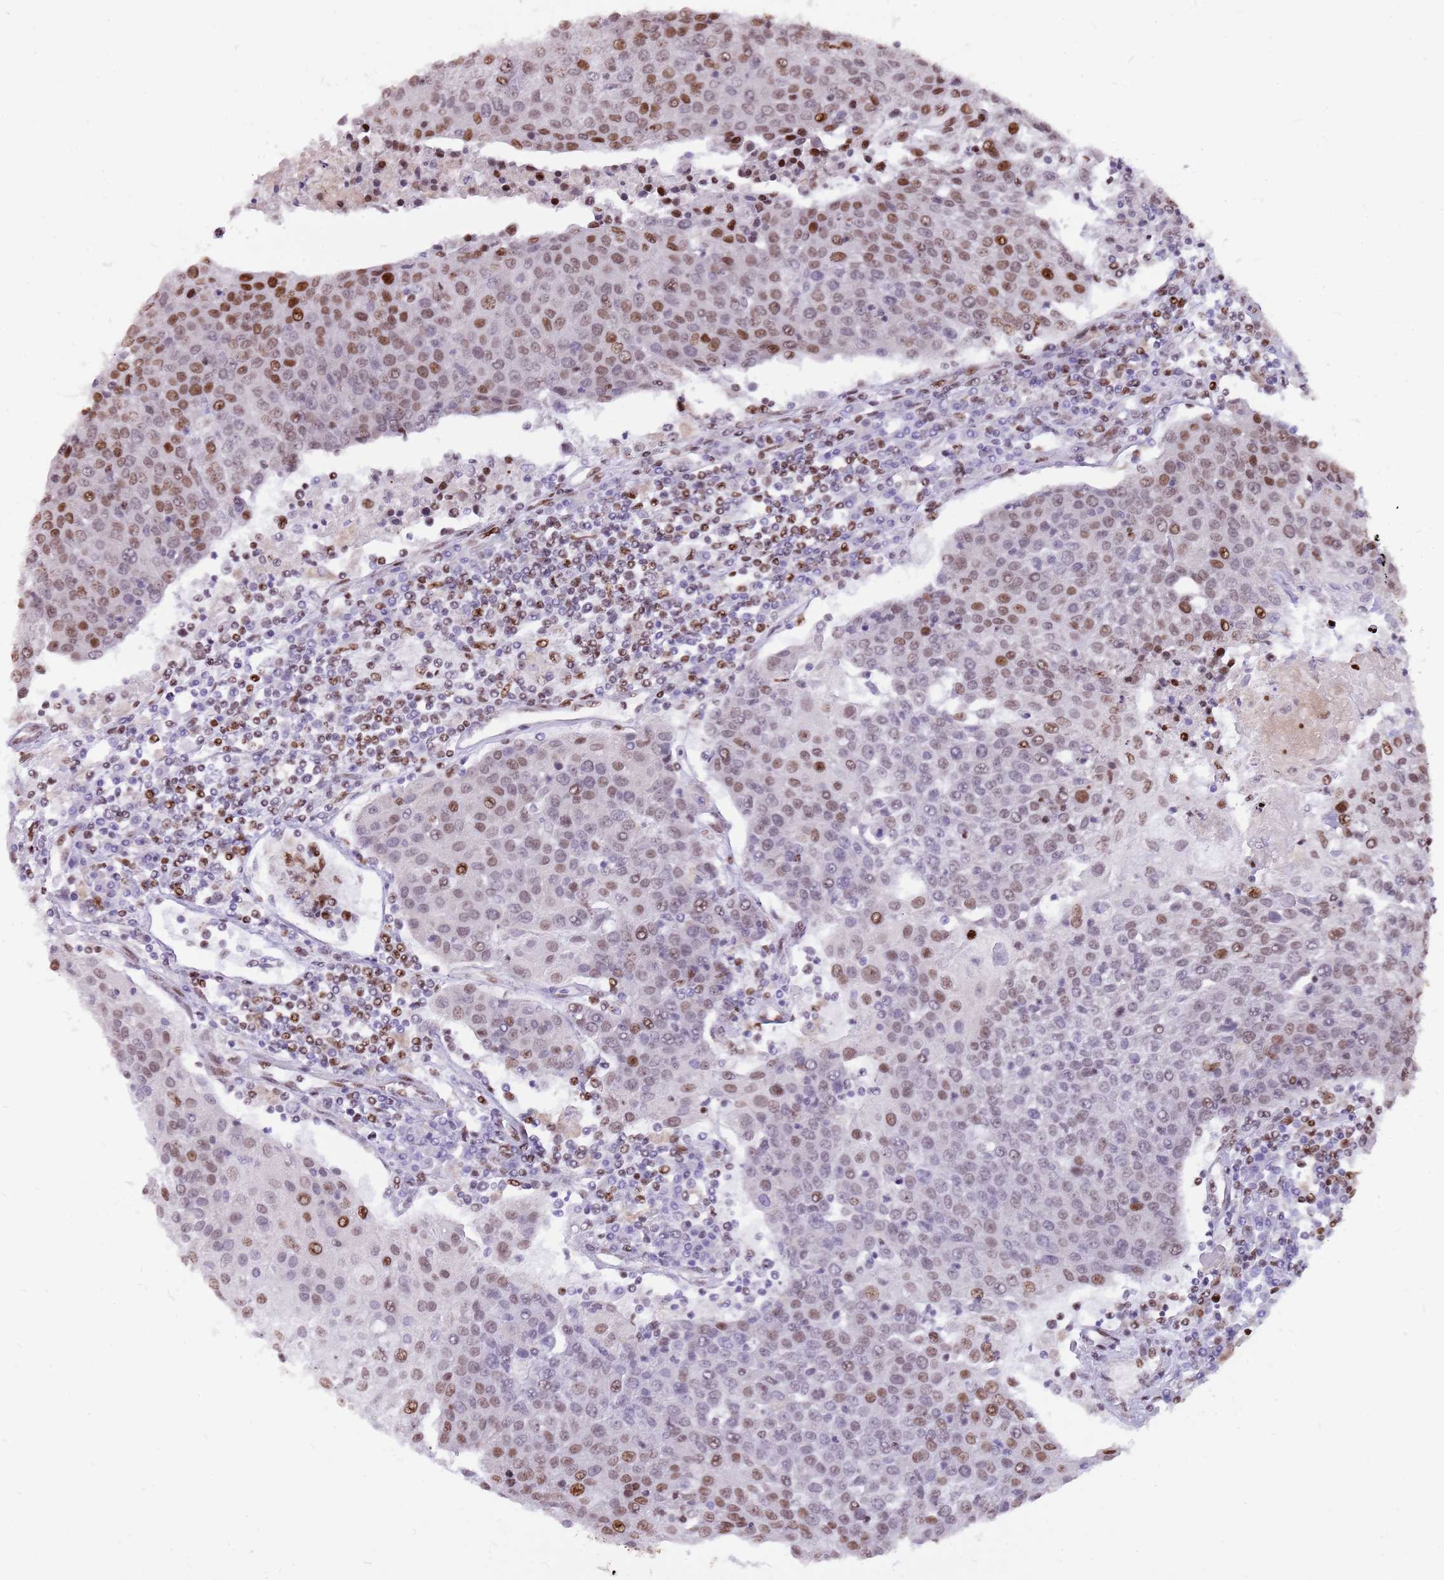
{"staining": {"intensity": "moderate", "quantity": "25%-75%", "location": "nuclear"}, "tissue": "urothelial cancer", "cell_type": "Tumor cells", "image_type": "cancer", "snomed": [{"axis": "morphology", "description": "Urothelial carcinoma, High grade"}, {"axis": "topography", "description": "Urinary bladder"}], "caption": "Immunohistochemistry micrograph of neoplastic tissue: high-grade urothelial carcinoma stained using IHC reveals medium levels of moderate protein expression localized specifically in the nuclear of tumor cells, appearing as a nuclear brown color.", "gene": "WASHC4", "patient": {"sex": "female", "age": 85}}